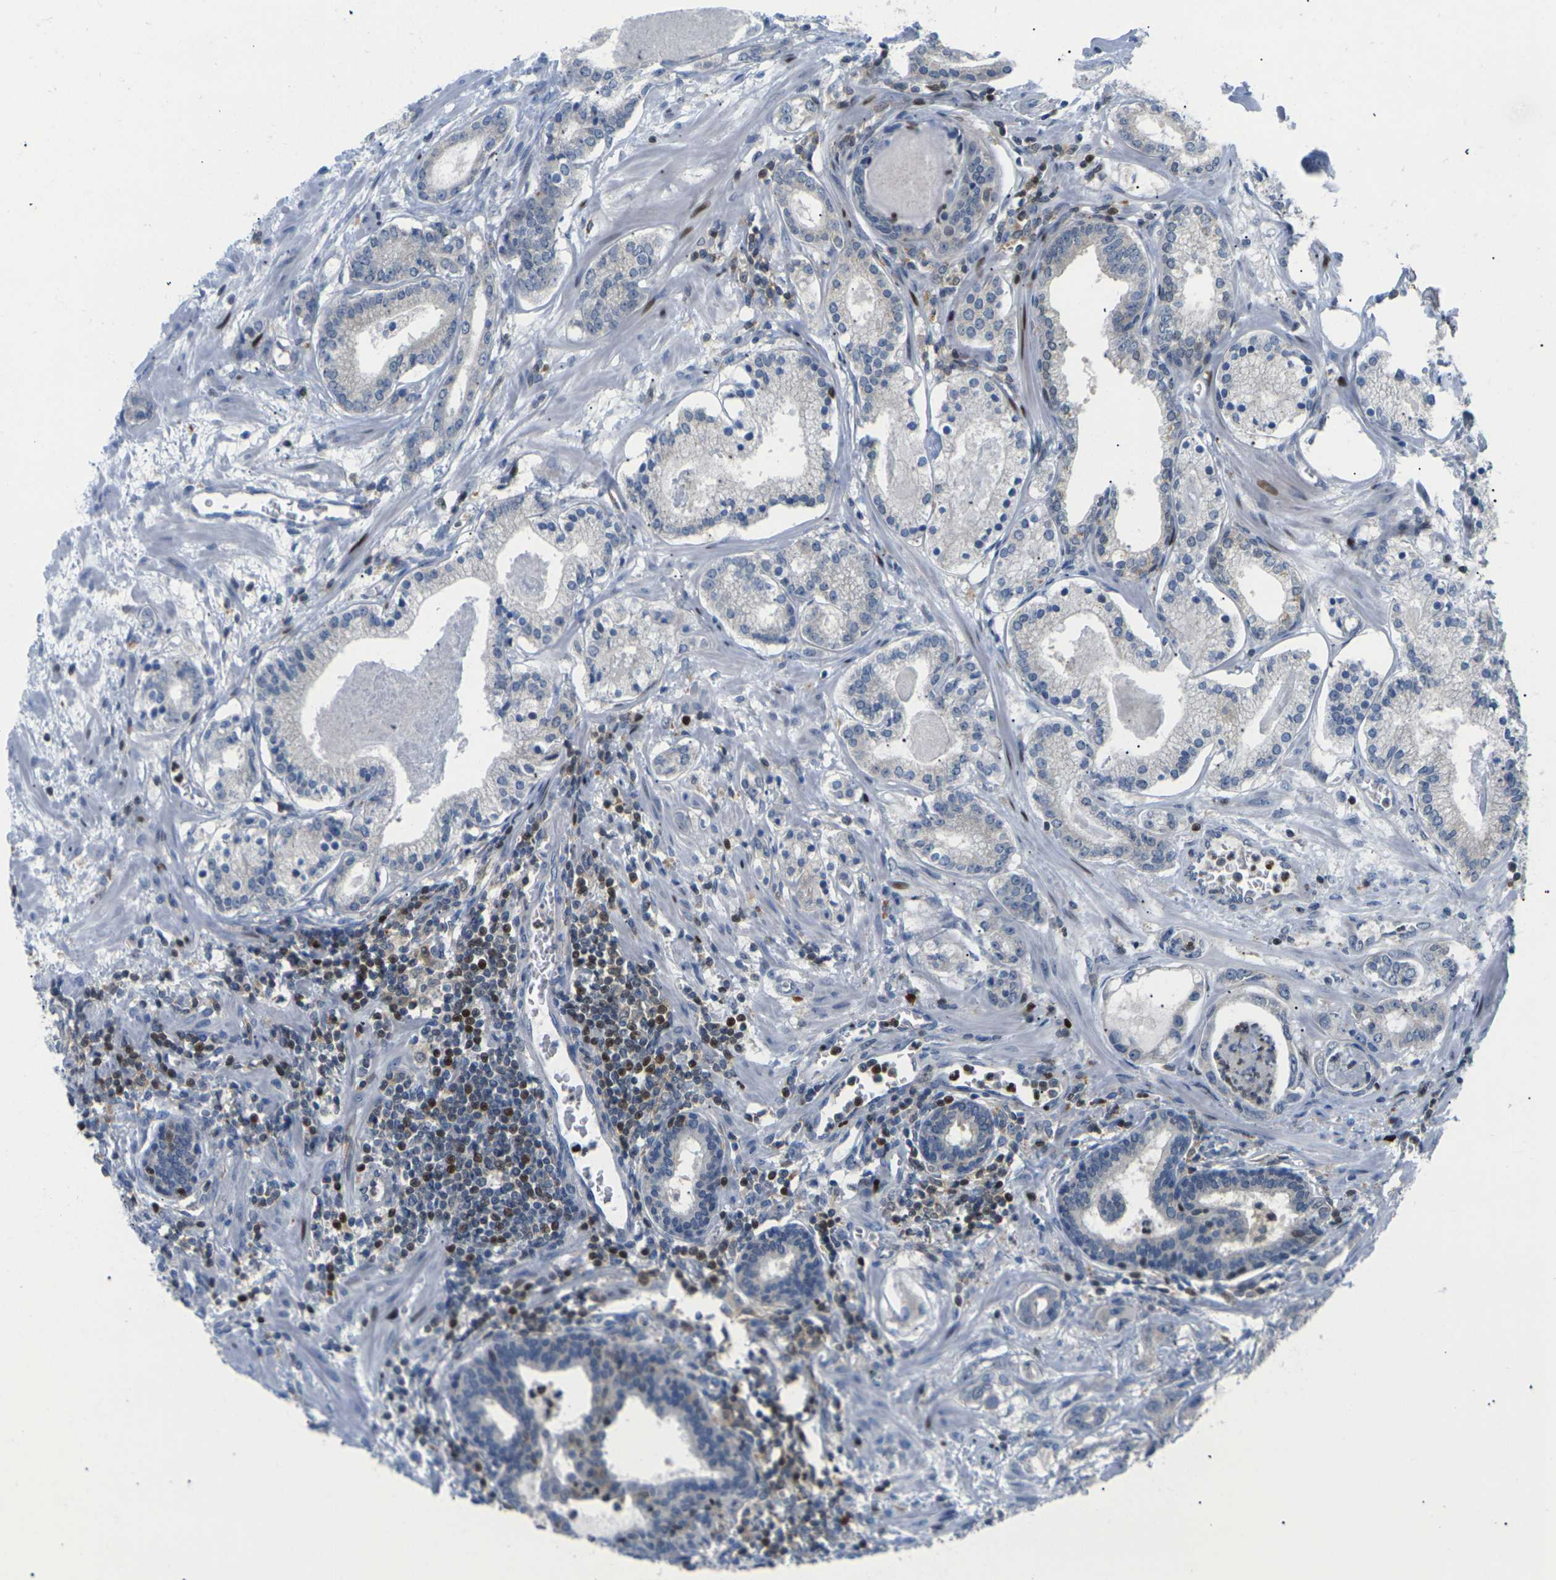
{"staining": {"intensity": "weak", "quantity": "25%-75%", "location": "cytoplasmic/membranous"}, "tissue": "prostate cancer", "cell_type": "Tumor cells", "image_type": "cancer", "snomed": [{"axis": "morphology", "description": "Adenocarcinoma, Low grade"}, {"axis": "topography", "description": "Prostate"}], "caption": "Prostate low-grade adenocarcinoma stained for a protein (brown) exhibits weak cytoplasmic/membranous positive positivity in about 25%-75% of tumor cells.", "gene": "RPS6KA3", "patient": {"sex": "male", "age": 59}}